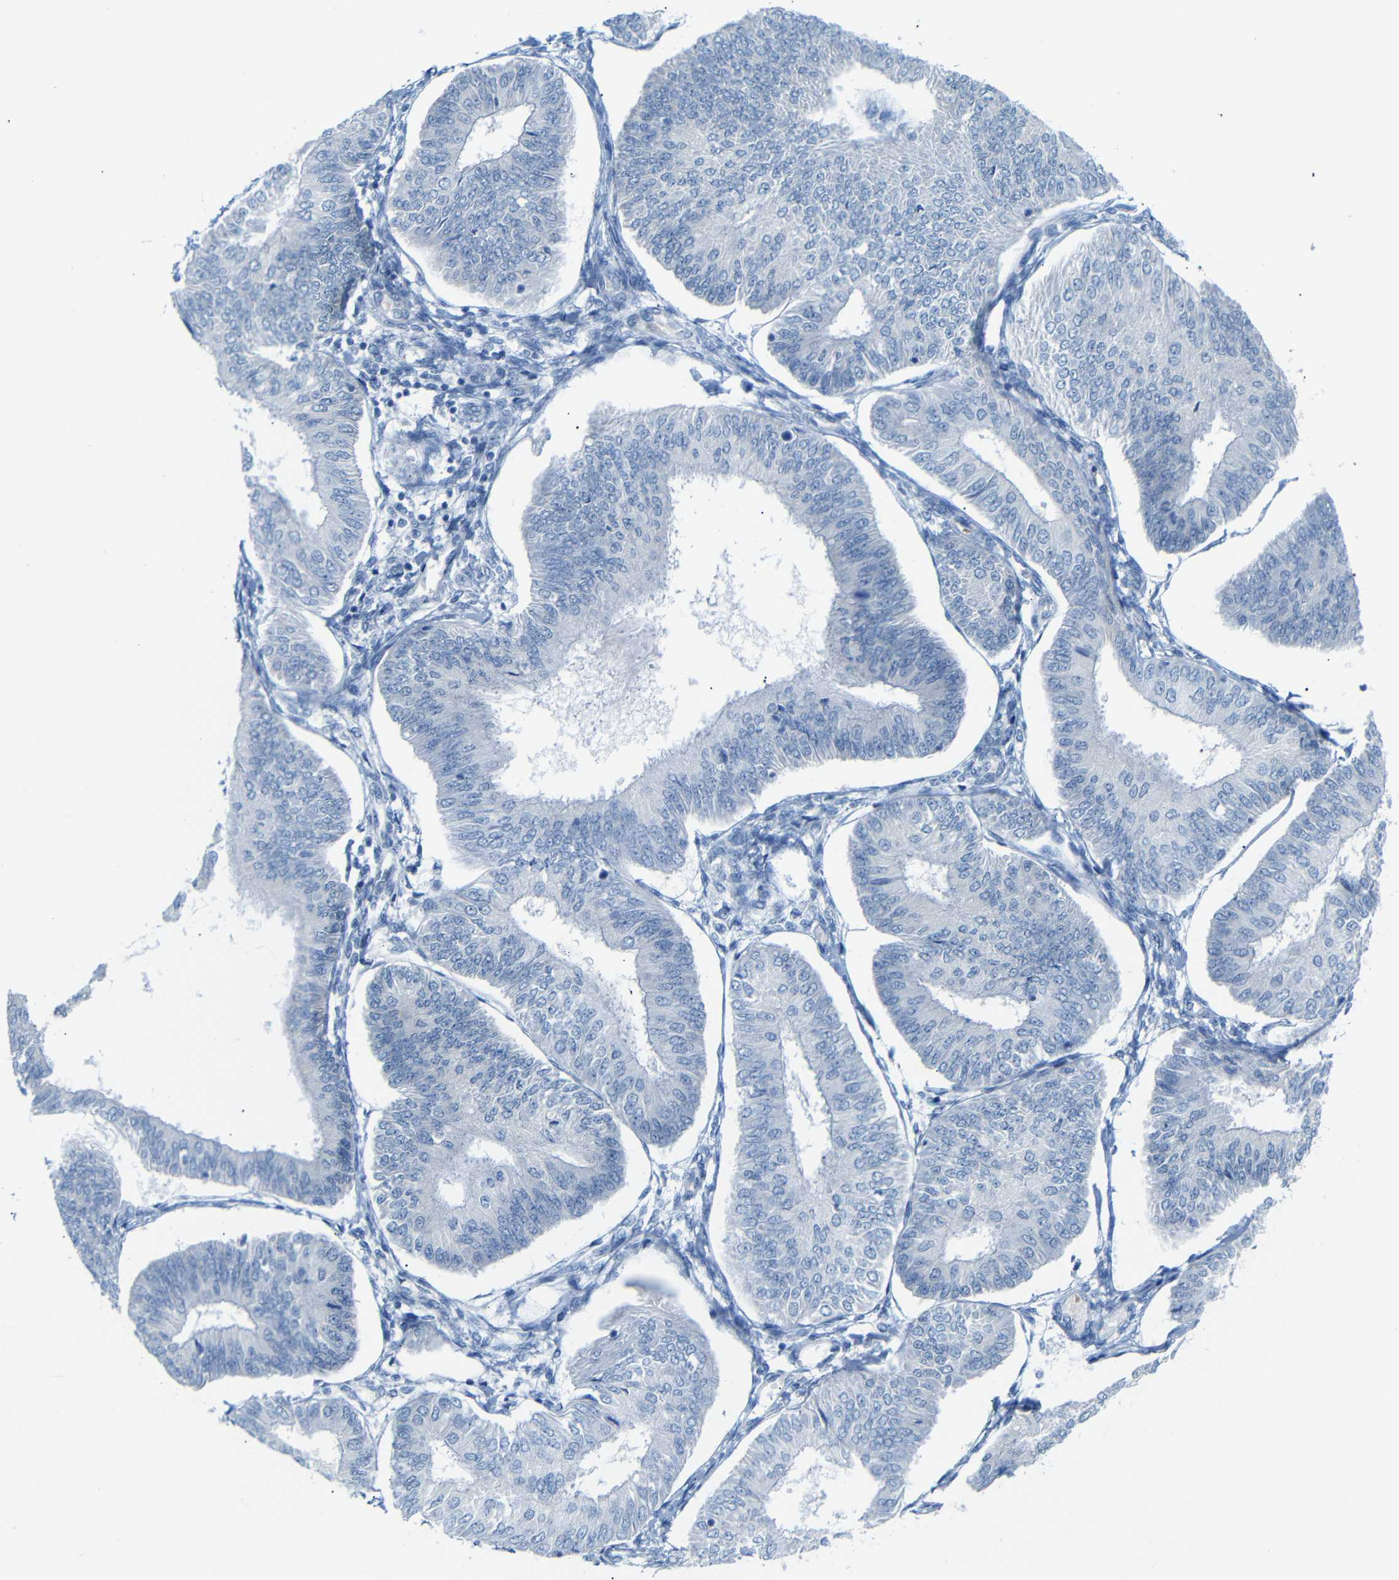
{"staining": {"intensity": "negative", "quantity": "none", "location": "none"}, "tissue": "endometrial cancer", "cell_type": "Tumor cells", "image_type": "cancer", "snomed": [{"axis": "morphology", "description": "Adenocarcinoma, NOS"}, {"axis": "topography", "description": "Endometrium"}], "caption": "There is no significant positivity in tumor cells of adenocarcinoma (endometrial).", "gene": "DYNAP", "patient": {"sex": "female", "age": 58}}